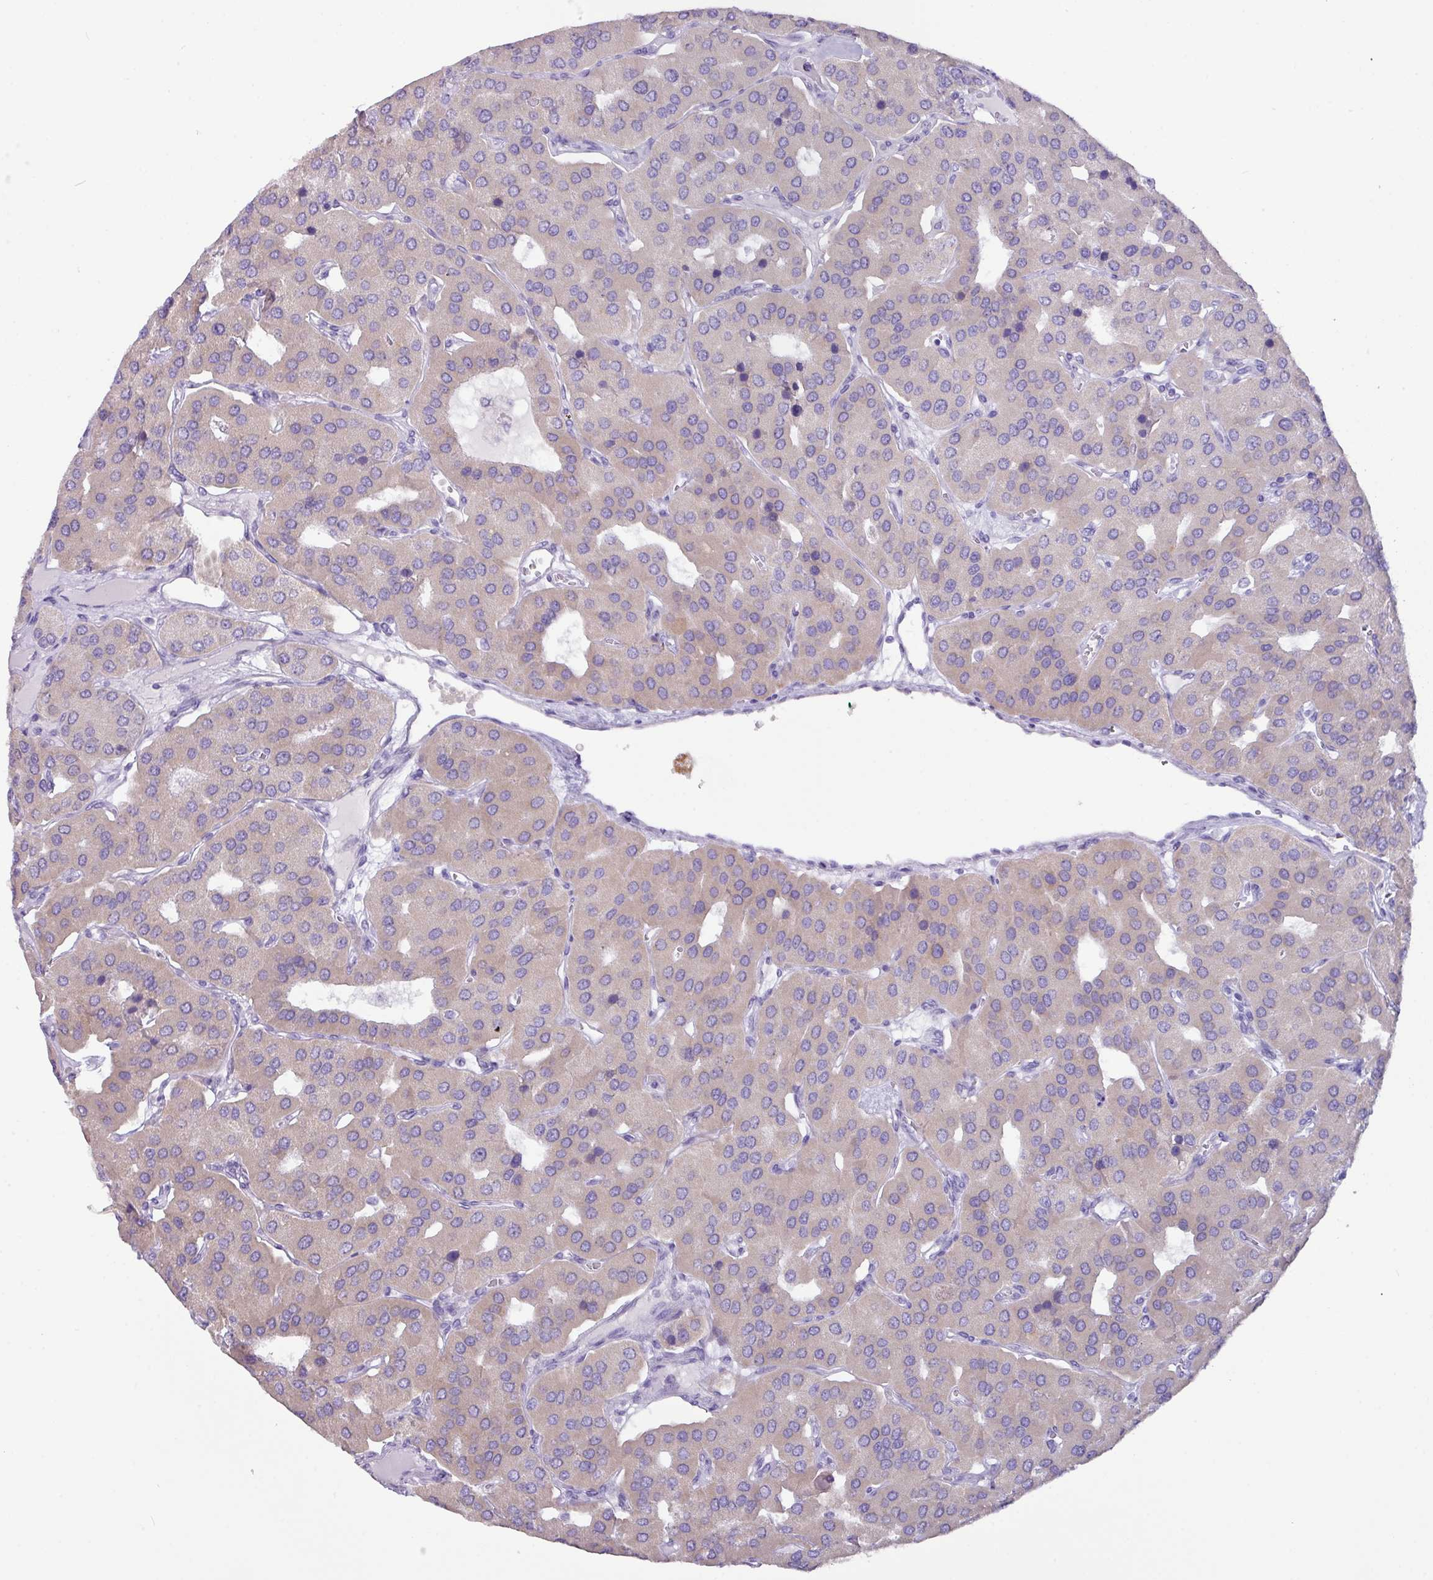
{"staining": {"intensity": "weak", "quantity": ">75%", "location": "cytoplasmic/membranous"}, "tissue": "parathyroid gland", "cell_type": "Glandular cells", "image_type": "normal", "snomed": [{"axis": "morphology", "description": "Normal tissue, NOS"}, {"axis": "morphology", "description": "Adenoma, NOS"}, {"axis": "topography", "description": "Parathyroid gland"}], "caption": "Protein expression analysis of benign parathyroid gland displays weak cytoplasmic/membranous staining in approximately >75% of glandular cells. Nuclei are stained in blue.", "gene": "NCCRP1", "patient": {"sex": "female", "age": 86}}